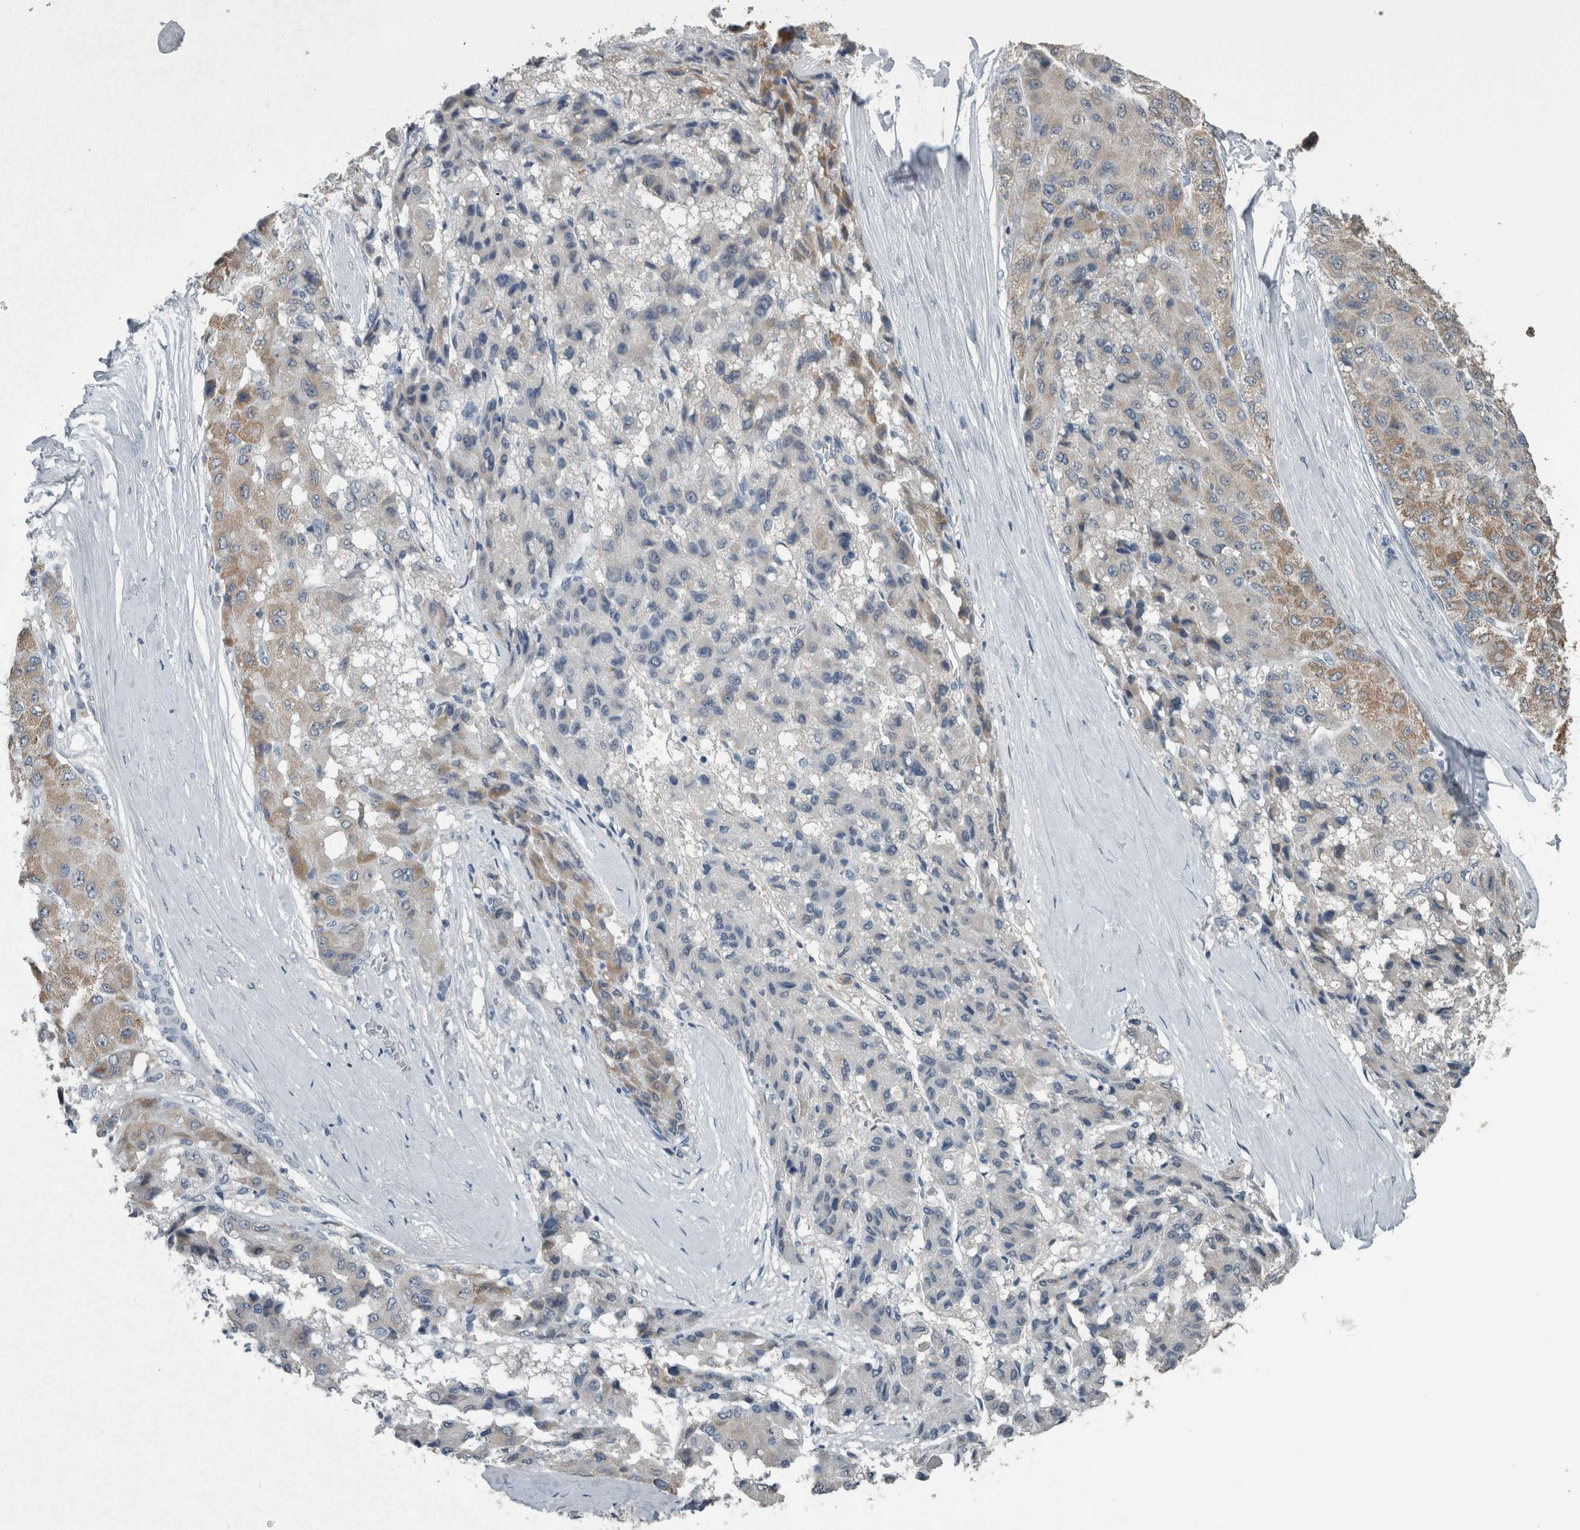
{"staining": {"intensity": "moderate", "quantity": "25%-75%", "location": "cytoplasmic/membranous"}, "tissue": "liver cancer", "cell_type": "Tumor cells", "image_type": "cancer", "snomed": [{"axis": "morphology", "description": "Carcinoma, Hepatocellular, NOS"}, {"axis": "topography", "description": "Liver"}], "caption": "Immunohistochemical staining of human liver cancer shows medium levels of moderate cytoplasmic/membranous protein staining in approximately 25%-75% of tumor cells.", "gene": "ACSF2", "patient": {"sex": "male", "age": 80}}